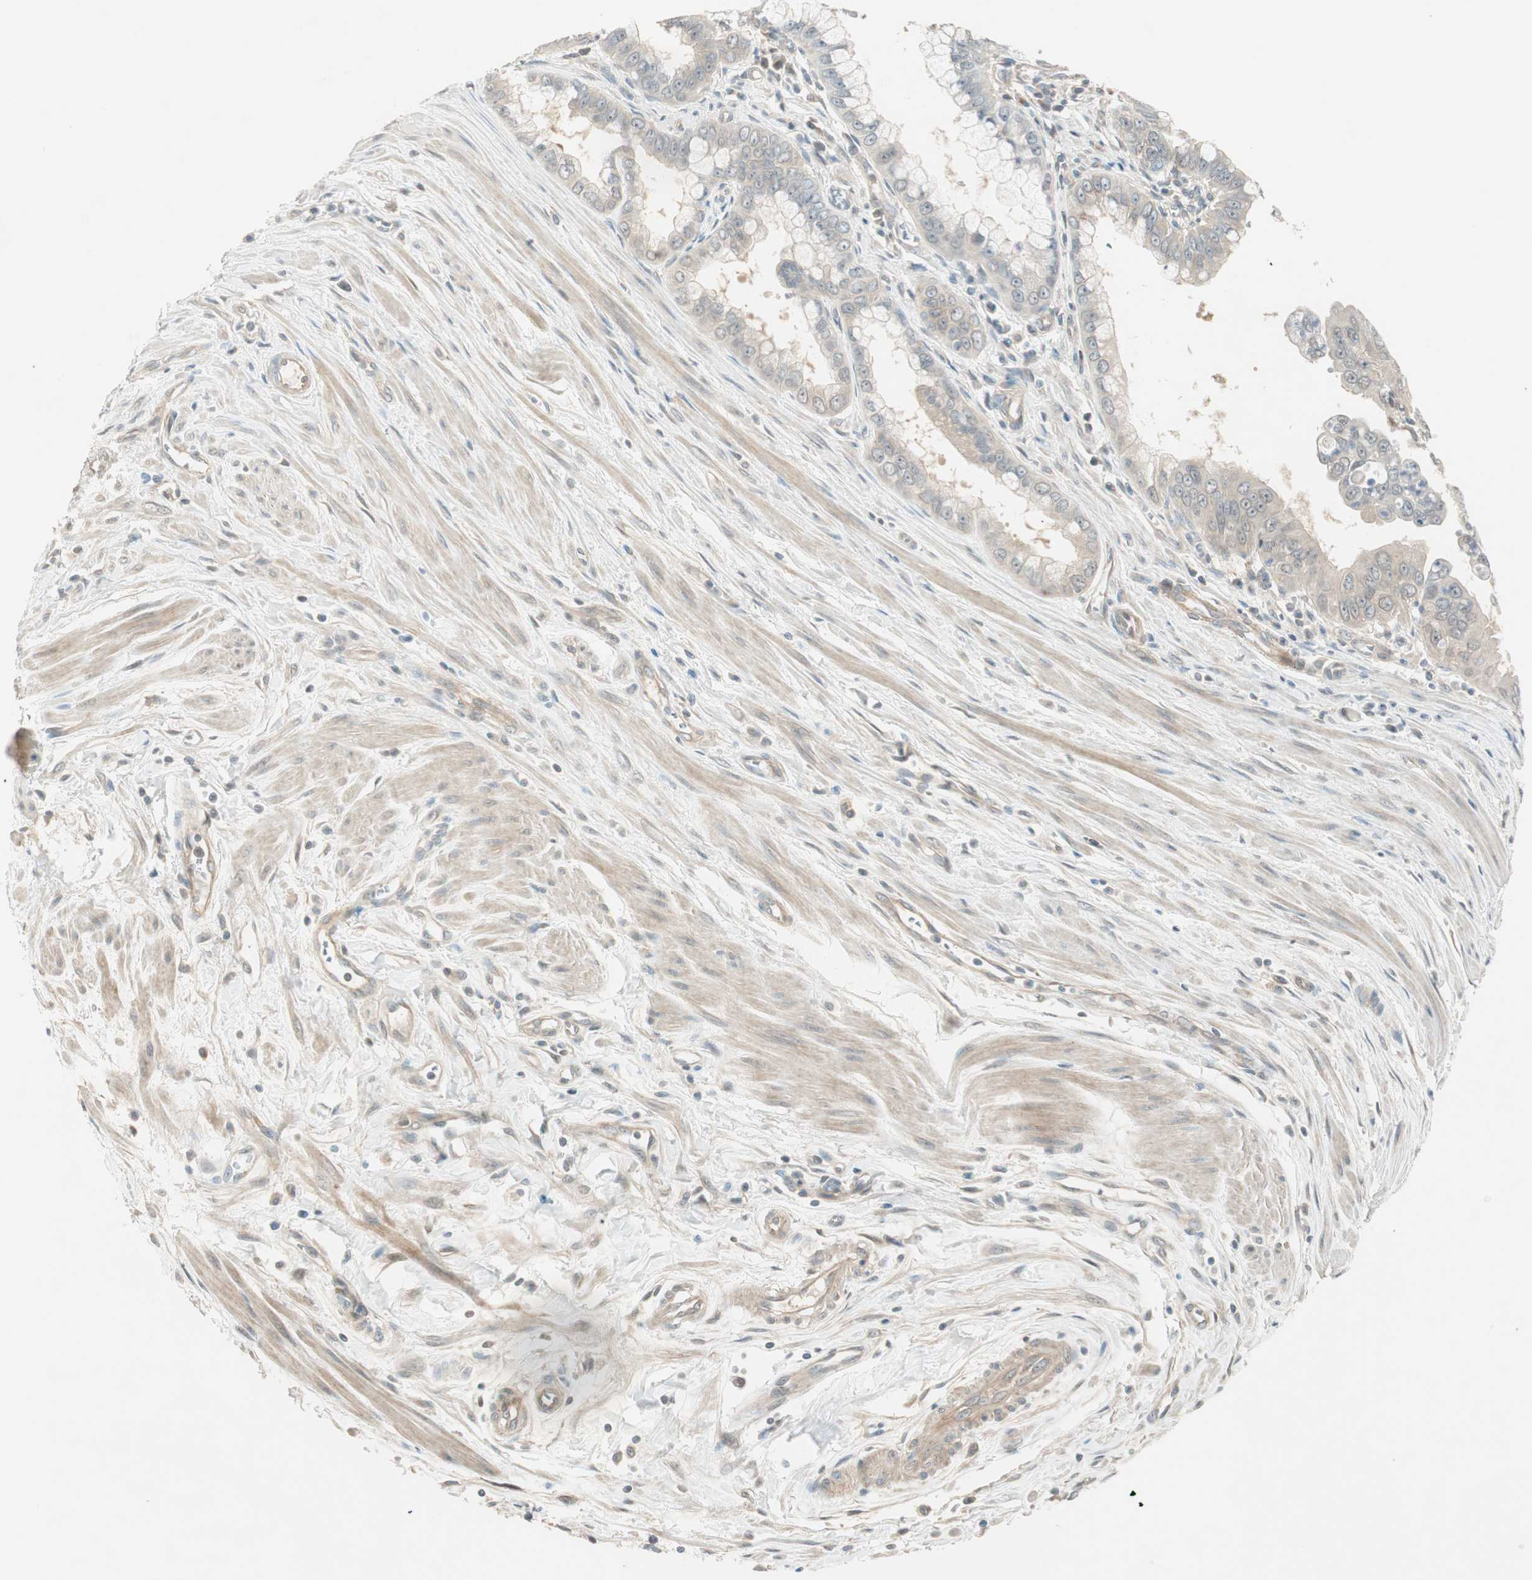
{"staining": {"intensity": "weak", "quantity": ">75%", "location": "cytoplasmic/membranous"}, "tissue": "pancreatic cancer", "cell_type": "Tumor cells", "image_type": "cancer", "snomed": [{"axis": "morphology", "description": "Normal tissue, NOS"}, {"axis": "topography", "description": "Lymph node"}], "caption": "Immunohistochemical staining of human pancreatic cancer reveals low levels of weak cytoplasmic/membranous protein positivity in about >75% of tumor cells.", "gene": "PSMD8", "patient": {"sex": "male", "age": 50}}